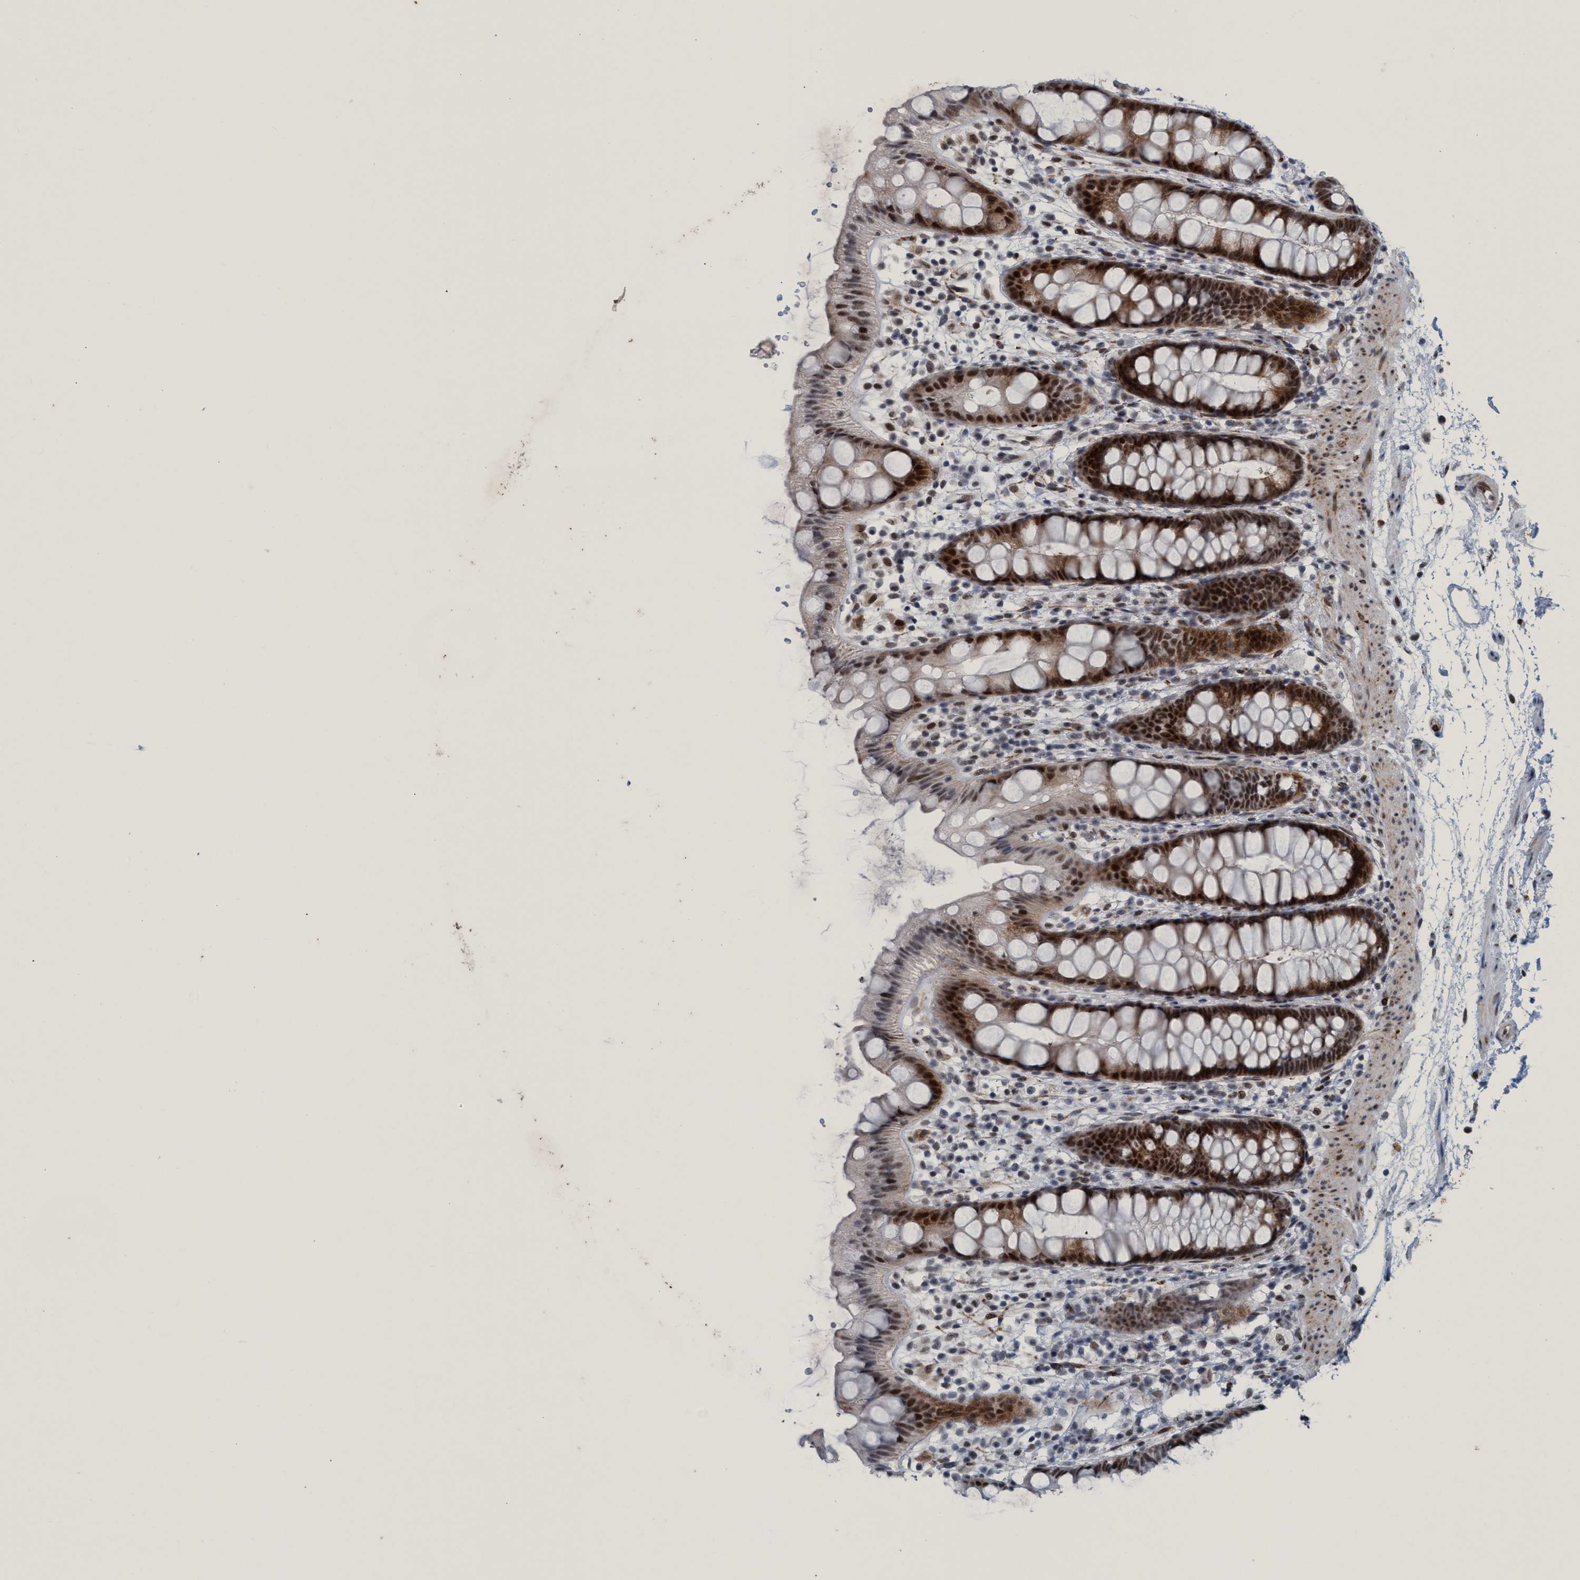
{"staining": {"intensity": "strong", "quantity": ">75%", "location": "cytoplasmic/membranous,nuclear"}, "tissue": "rectum", "cell_type": "Glandular cells", "image_type": "normal", "snomed": [{"axis": "morphology", "description": "Normal tissue, NOS"}, {"axis": "topography", "description": "Rectum"}], "caption": "Protein staining of unremarkable rectum demonstrates strong cytoplasmic/membranous,nuclear positivity in approximately >75% of glandular cells.", "gene": "CWC27", "patient": {"sex": "female", "age": 65}}